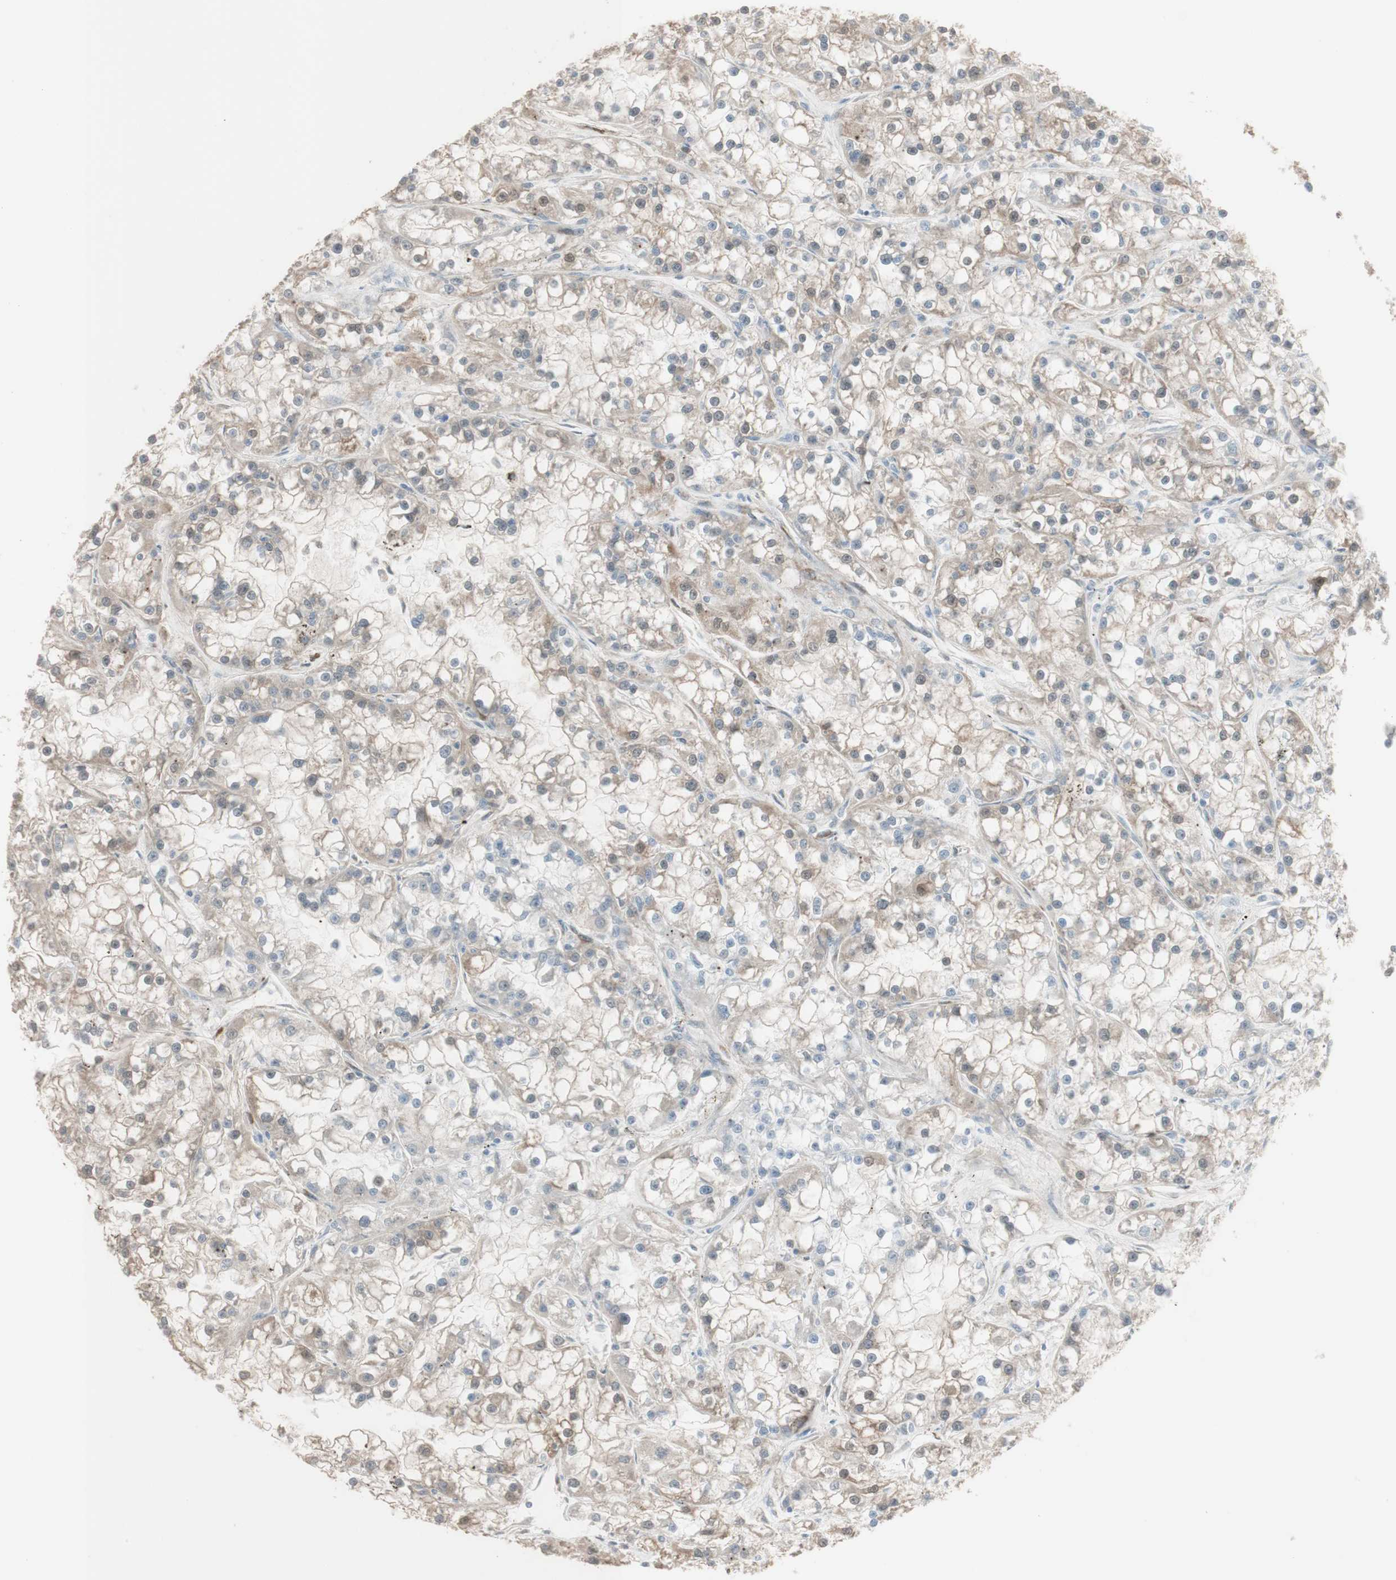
{"staining": {"intensity": "weak", "quantity": "25%-75%", "location": "cytoplasmic/membranous"}, "tissue": "renal cancer", "cell_type": "Tumor cells", "image_type": "cancer", "snomed": [{"axis": "morphology", "description": "Adenocarcinoma, NOS"}, {"axis": "topography", "description": "Kidney"}], "caption": "A micrograph showing weak cytoplasmic/membranous staining in about 25%-75% of tumor cells in renal adenocarcinoma, as visualized by brown immunohistochemical staining.", "gene": "MUC3A", "patient": {"sex": "female", "age": 52}}